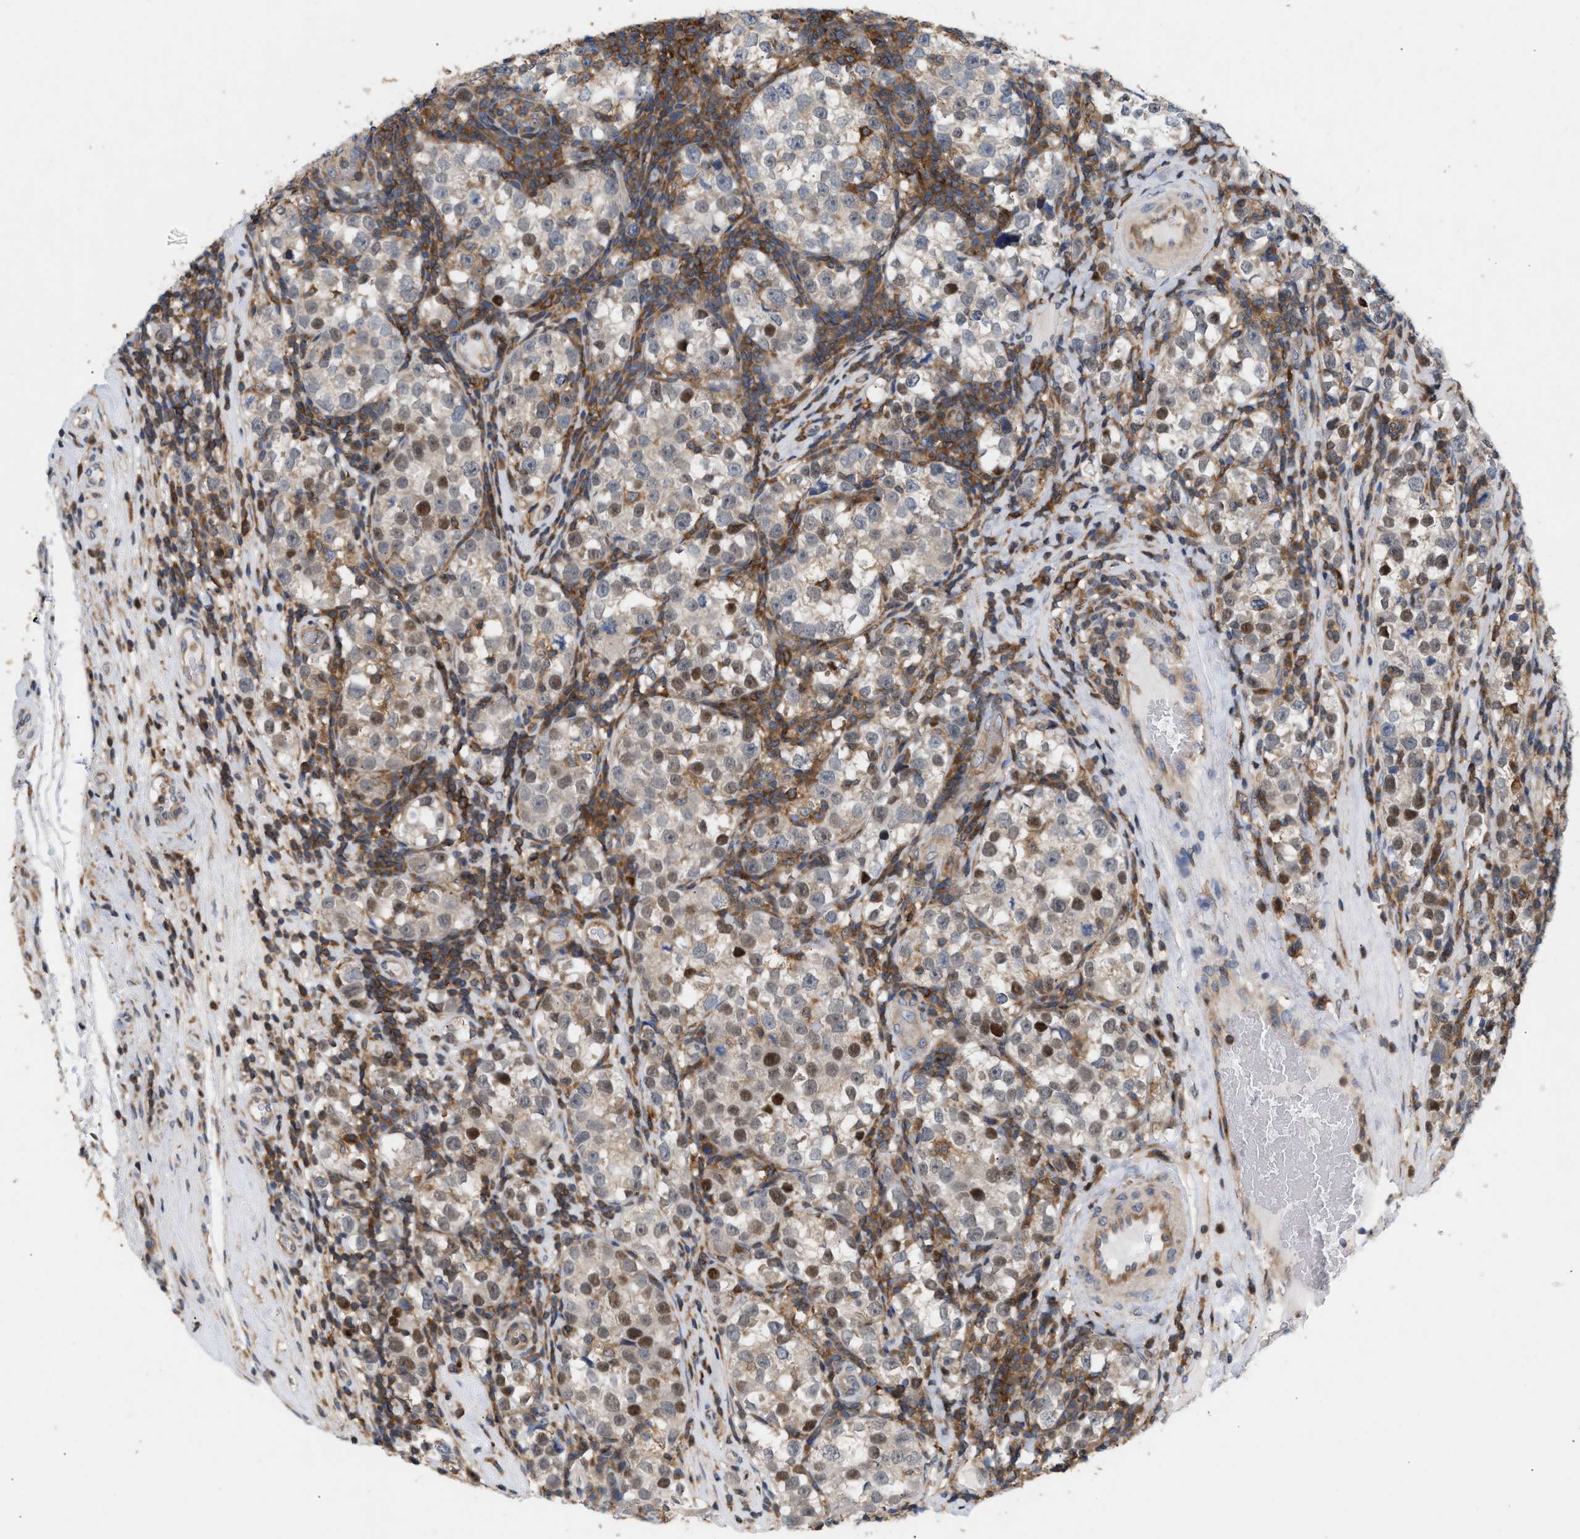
{"staining": {"intensity": "moderate", "quantity": "<25%", "location": "cytoplasmic/membranous,nuclear"}, "tissue": "testis cancer", "cell_type": "Tumor cells", "image_type": "cancer", "snomed": [{"axis": "morphology", "description": "Normal tissue, NOS"}, {"axis": "morphology", "description": "Seminoma, NOS"}, {"axis": "topography", "description": "Testis"}], "caption": "Protein expression analysis of seminoma (testis) demonstrates moderate cytoplasmic/membranous and nuclear positivity in about <25% of tumor cells. Immunohistochemistry (ihc) stains the protein of interest in brown and the nuclei are stained blue.", "gene": "DBNL", "patient": {"sex": "male", "age": 43}}